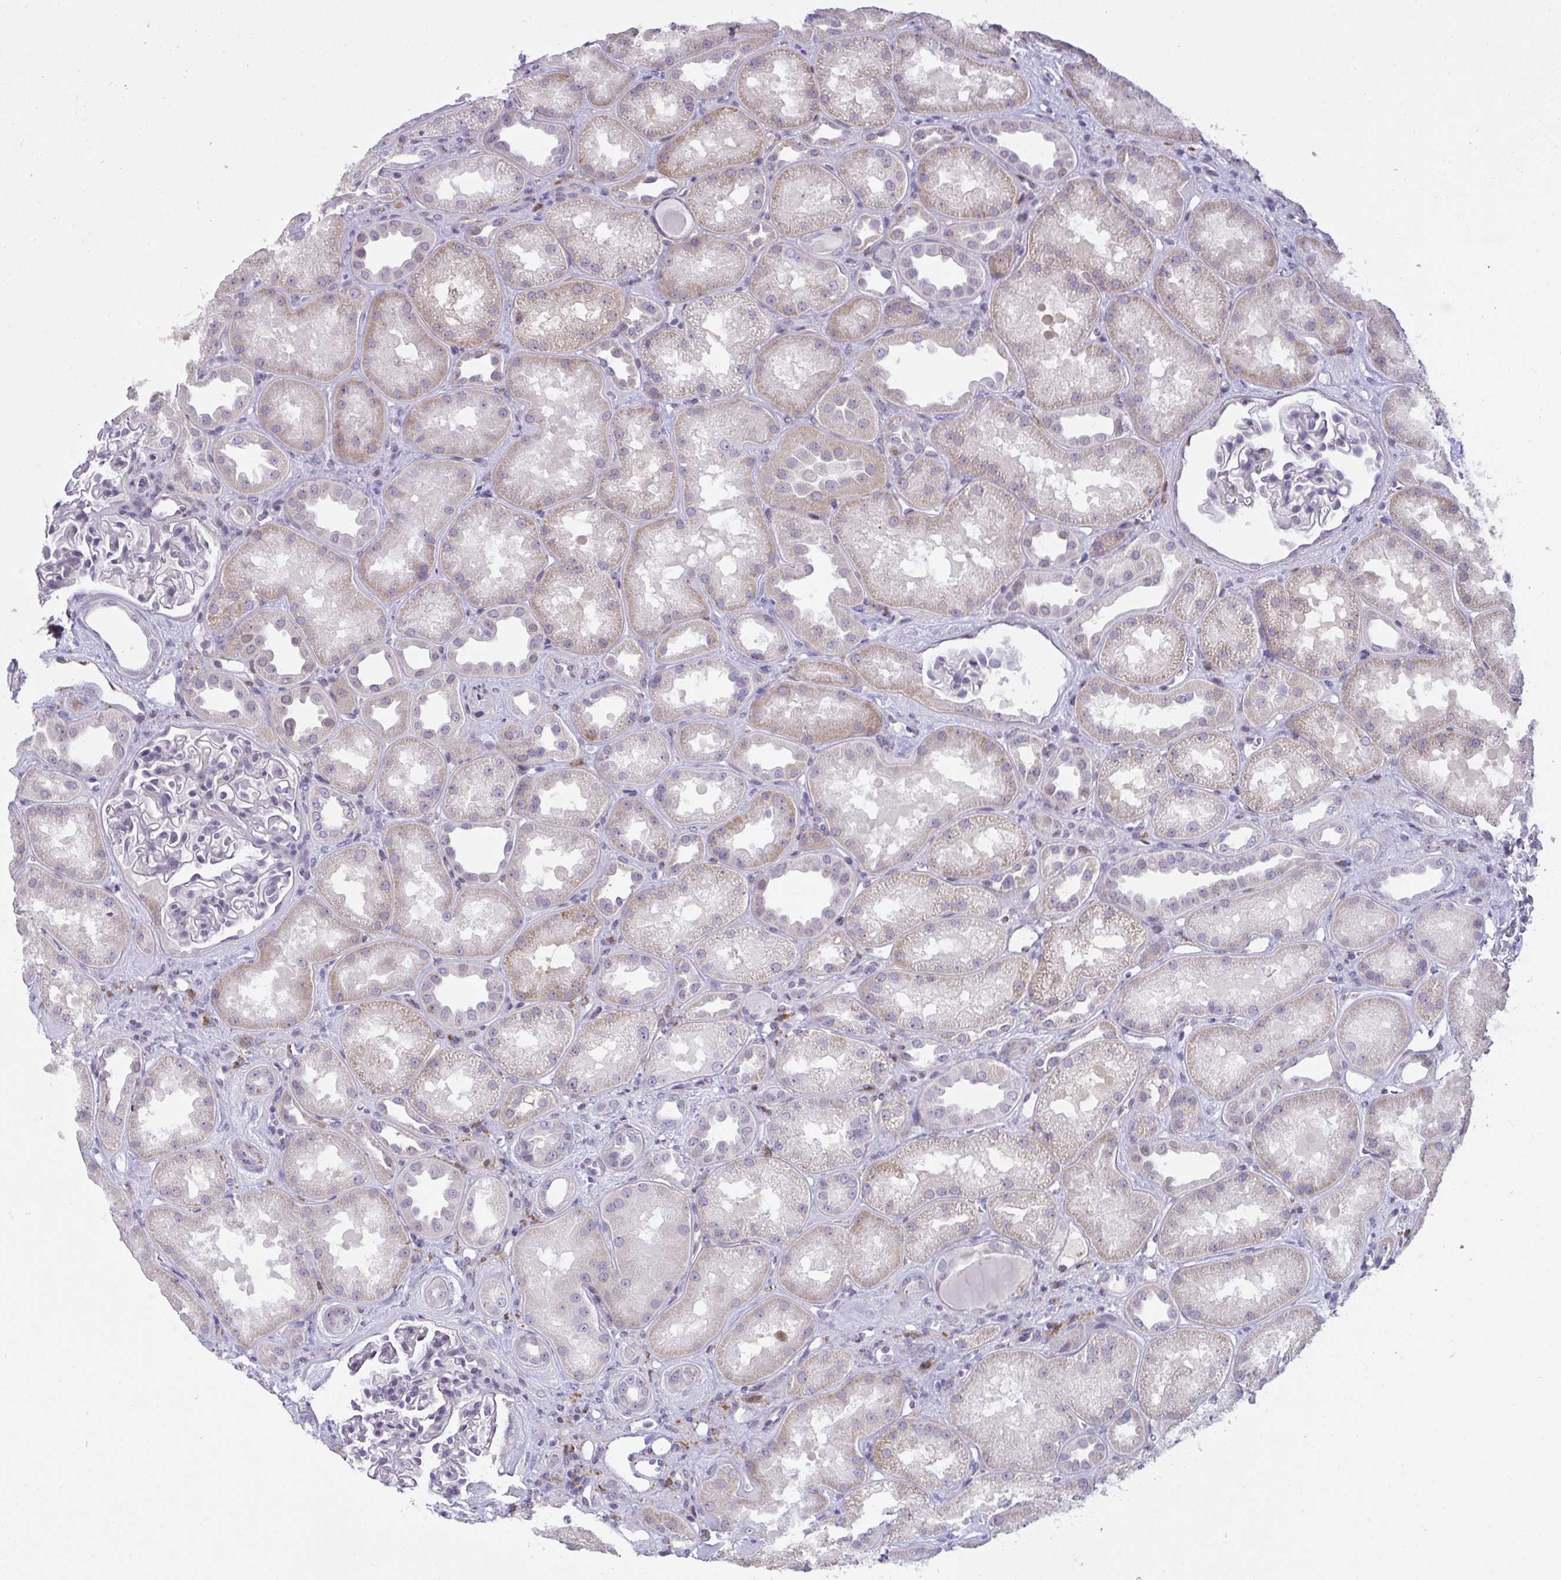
{"staining": {"intensity": "negative", "quantity": "none", "location": "none"}, "tissue": "kidney", "cell_type": "Cells in glomeruli", "image_type": "normal", "snomed": [{"axis": "morphology", "description": "Normal tissue, NOS"}, {"axis": "topography", "description": "Kidney"}], "caption": "Immunohistochemistry image of normal human kidney stained for a protein (brown), which displays no staining in cells in glomeruli. (Stains: DAB IHC with hematoxylin counter stain, Microscopy: brightfield microscopy at high magnification).", "gene": "SEMA6B", "patient": {"sex": "male", "age": 61}}